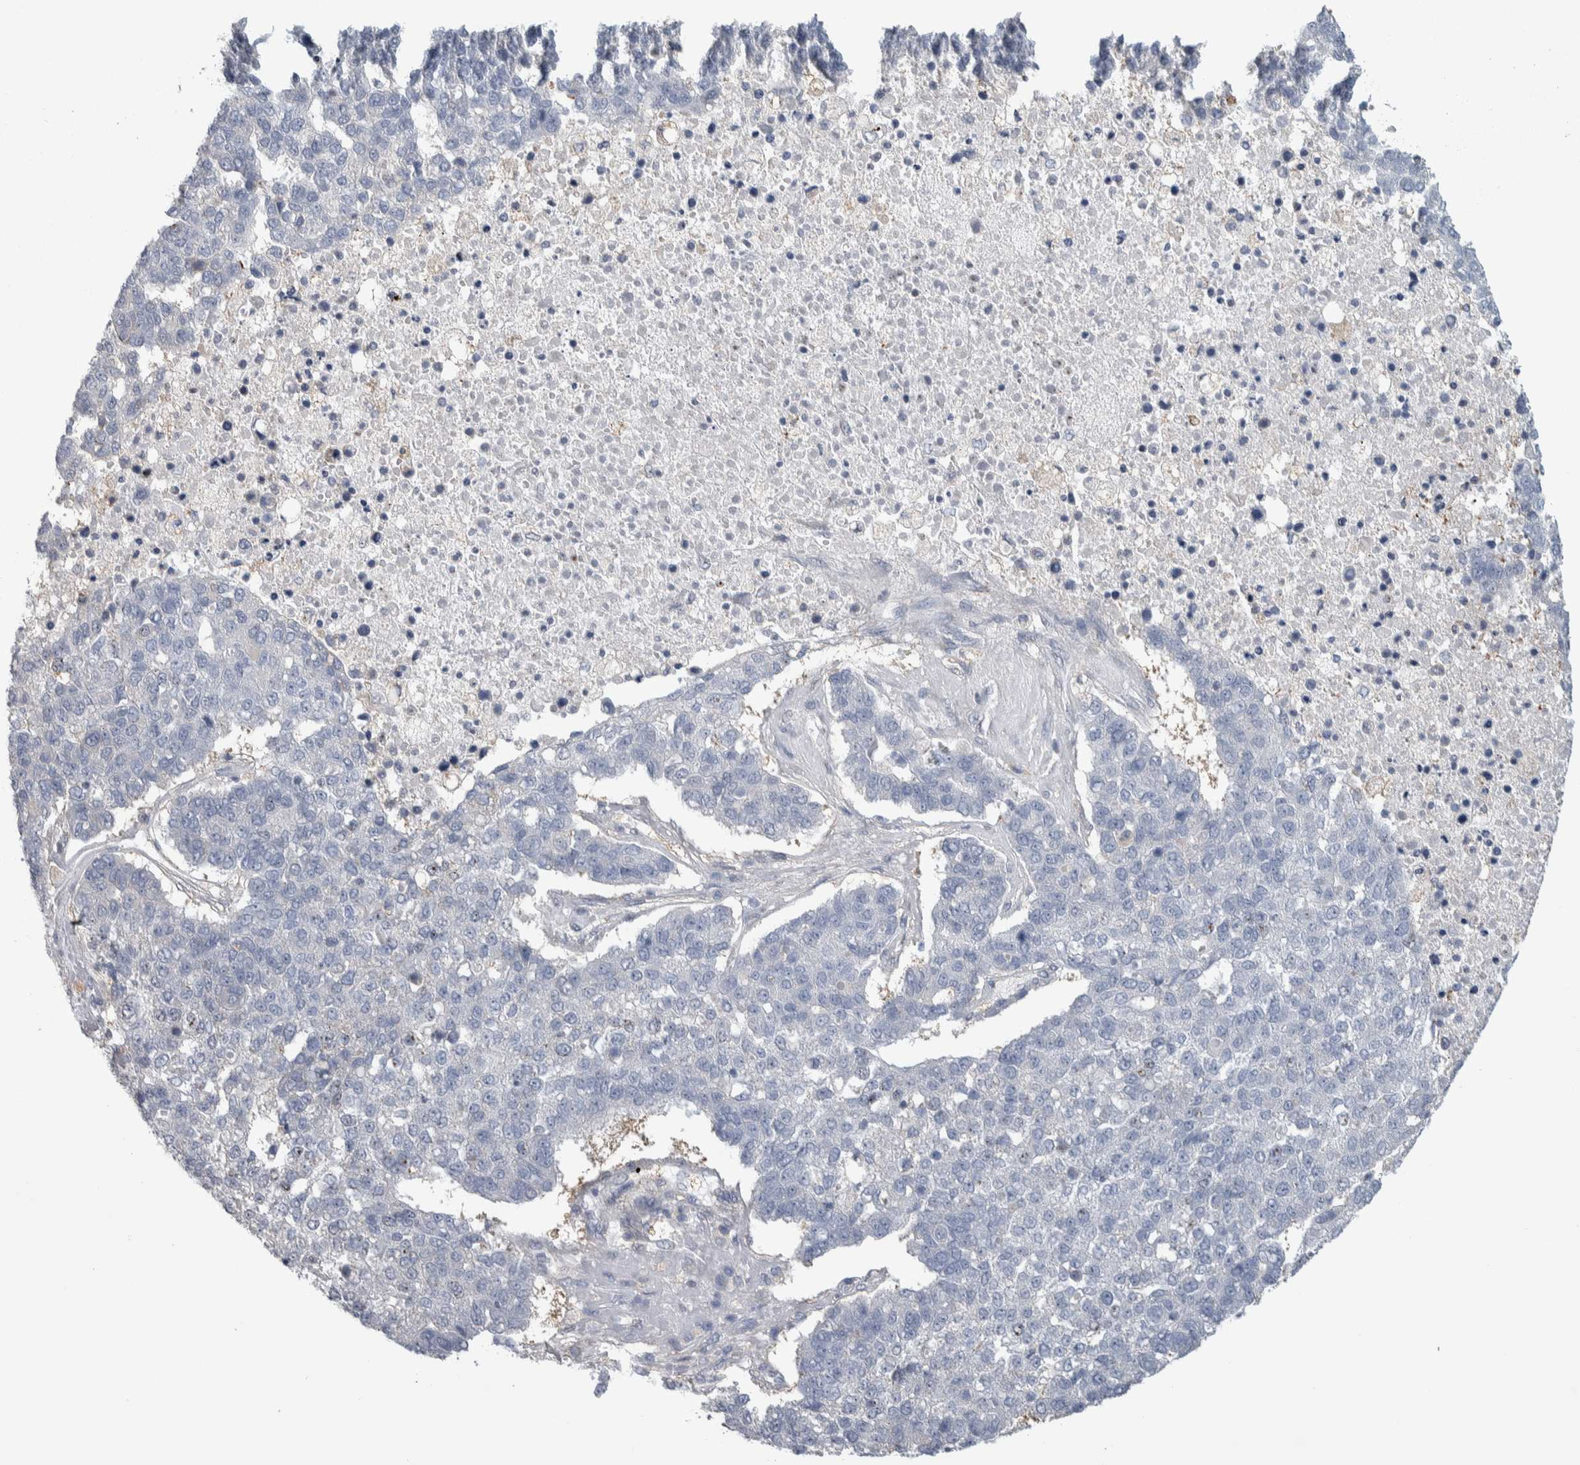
{"staining": {"intensity": "negative", "quantity": "none", "location": "none"}, "tissue": "pancreatic cancer", "cell_type": "Tumor cells", "image_type": "cancer", "snomed": [{"axis": "morphology", "description": "Adenocarcinoma, NOS"}, {"axis": "topography", "description": "Pancreas"}], "caption": "Tumor cells show no significant expression in pancreatic cancer. (DAB (3,3'-diaminobenzidine) IHC, high magnification).", "gene": "TAX1BP1", "patient": {"sex": "female", "age": 61}}